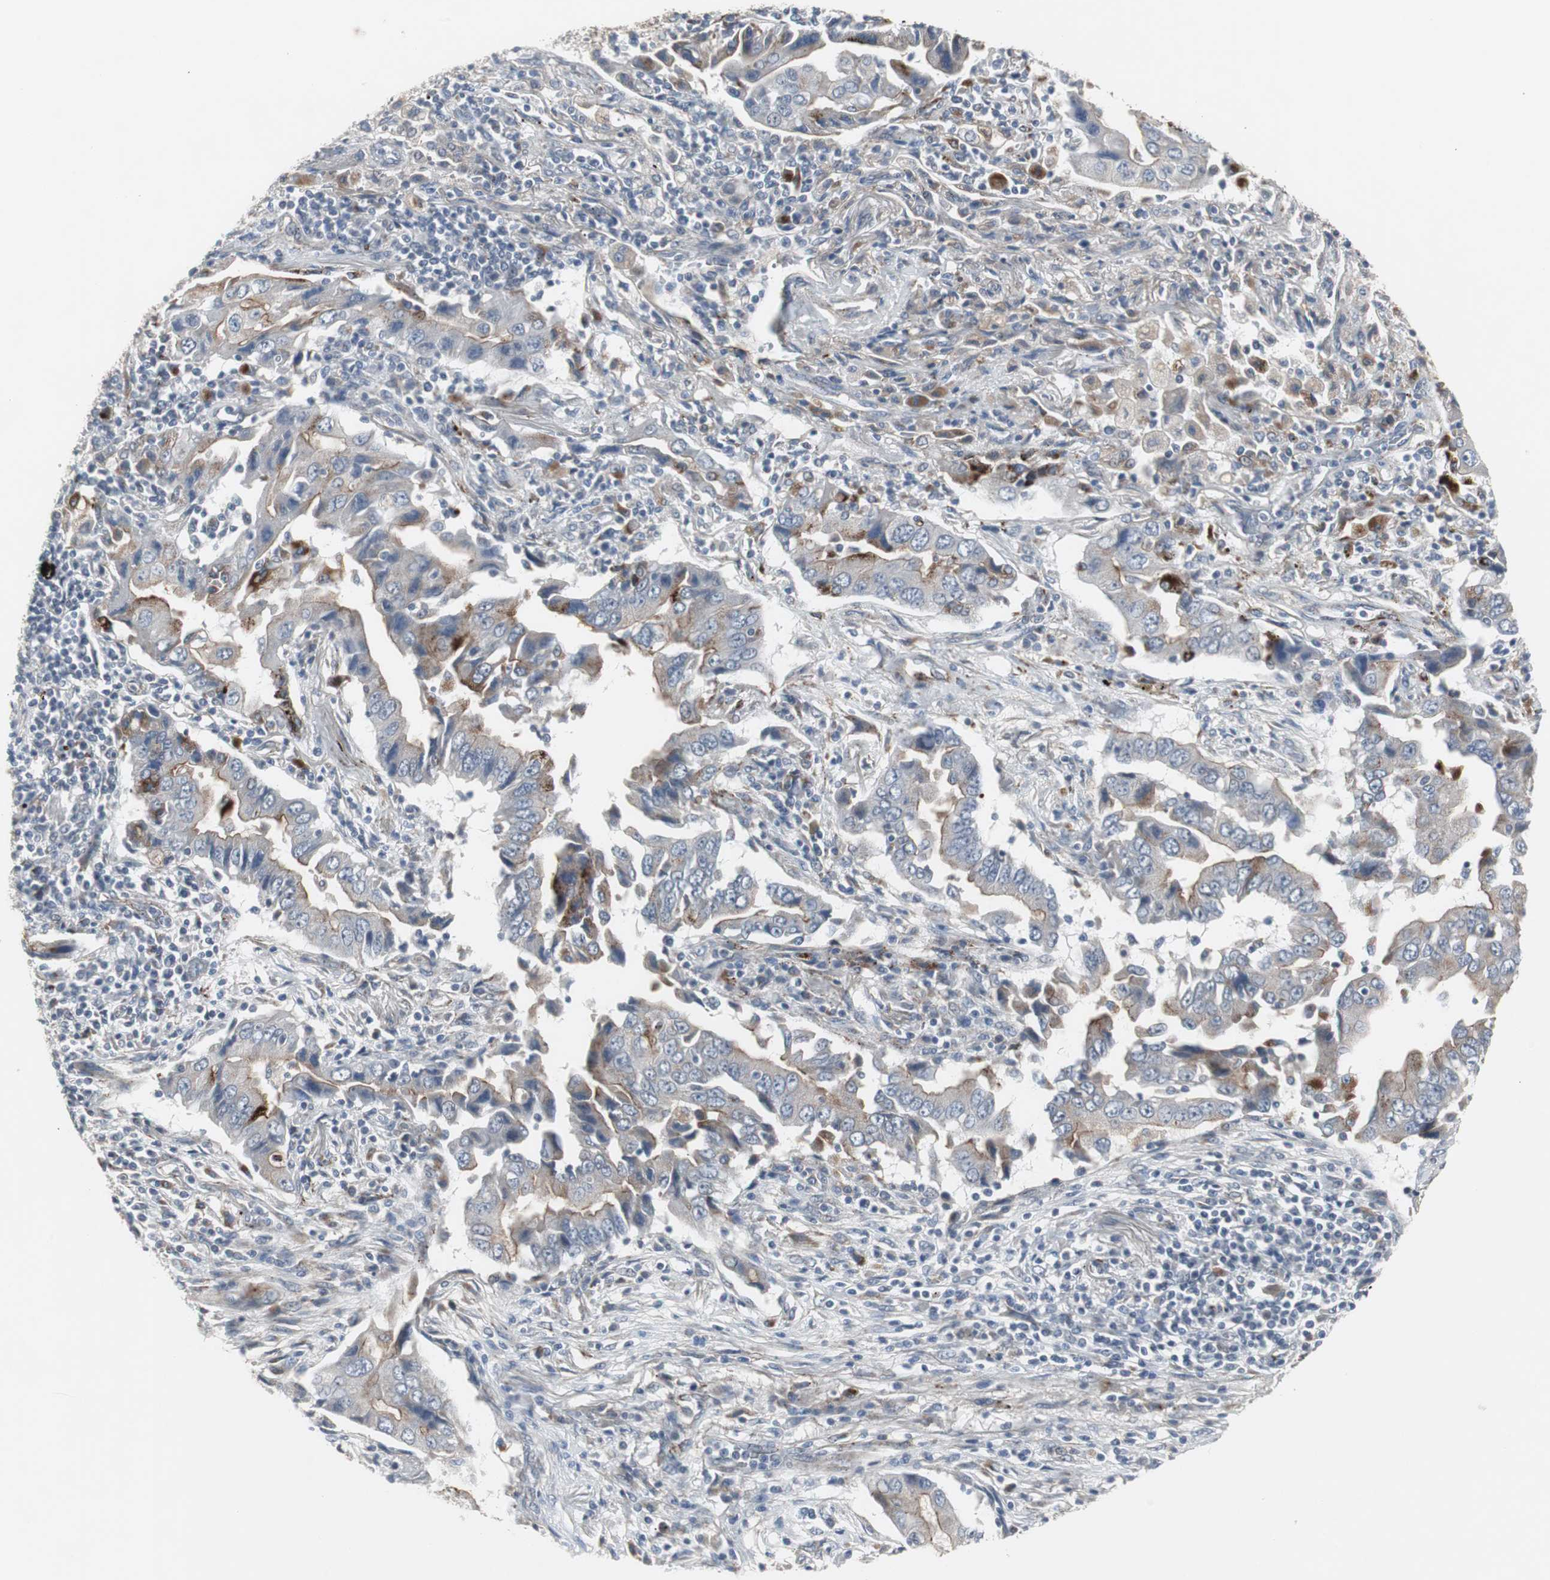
{"staining": {"intensity": "moderate", "quantity": "25%-75%", "location": "cytoplasmic/membranous"}, "tissue": "lung cancer", "cell_type": "Tumor cells", "image_type": "cancer", "snomed": [{"axis": "morphology", "description": "Adenocarcinoma, NOS"}, {"axis": "topography", "description": "Lung"}], "caption": "Immunohistochemical staining of adenocarcinoma (lung) demonstrates medium levels of moderate cytoplasmic/membranous protein expression in about 25%-75% of tumor cells.", "gene": "GBA1", "patient": {"sex": "female", "age": 65}}